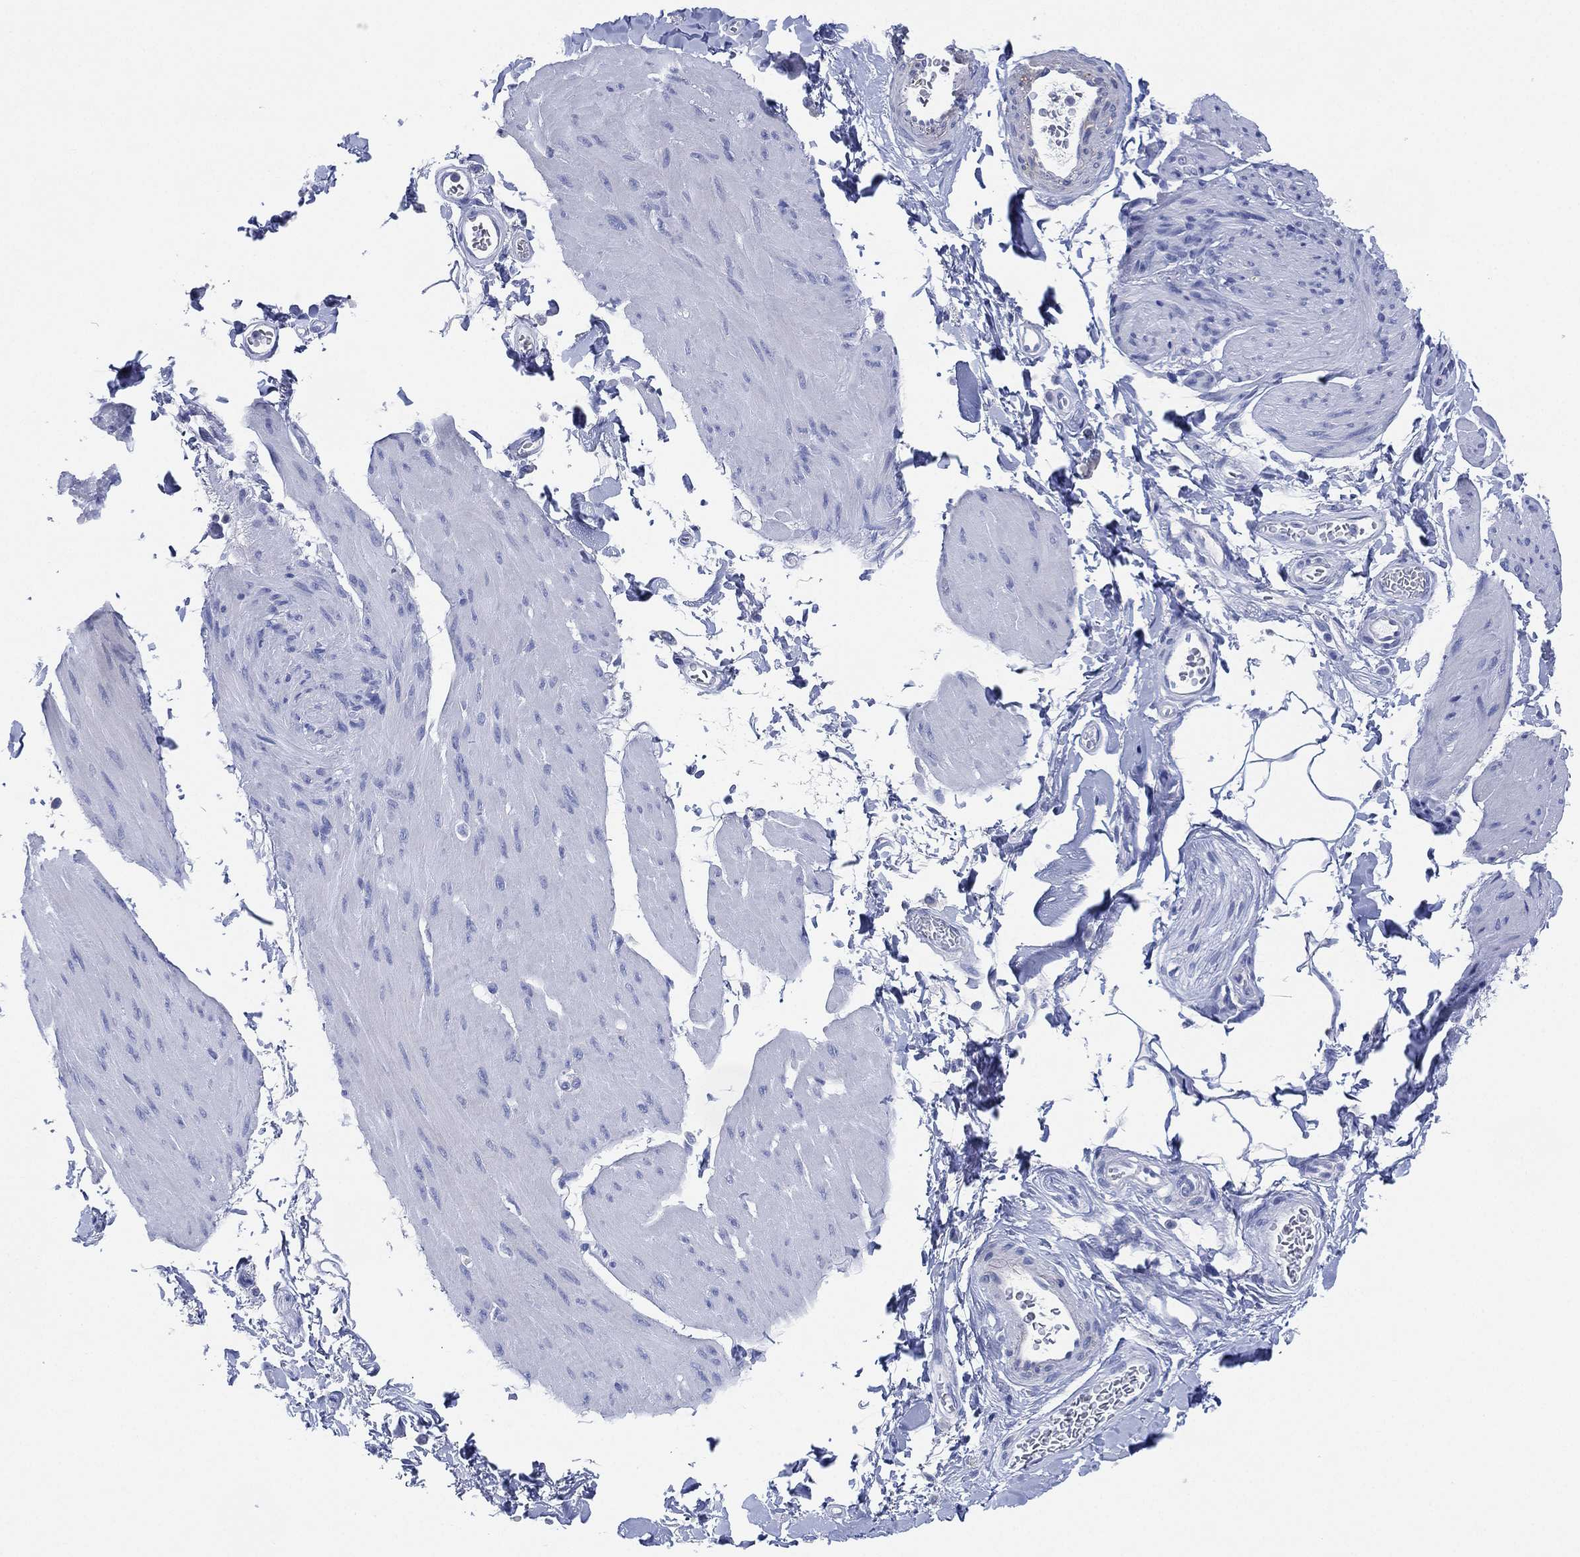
{"staining": {"intensity": "negative", "quantity": "none", "location": "none"}, "tissue": "smooth muscle", "cell_type": "Smooth muscle cells", "image_type": "normal", "snomed": [{"axis": "morphology", "description": "Normal tissue, NOS"}, {"axis": "topography", "description": "Adipose tissue"}, {"axis": "topography", "description": "Smooth muscle"}, {"axis": "topography", "description": "Peripheral nerve tissue"}], "caption": "Human smooth muscle stained for a protein using immunohistochemistry (IHC) shows no expression in smooth muscle cells.", "gene": "ADAD2", "patient": {"sex": "male", "age": 83}}